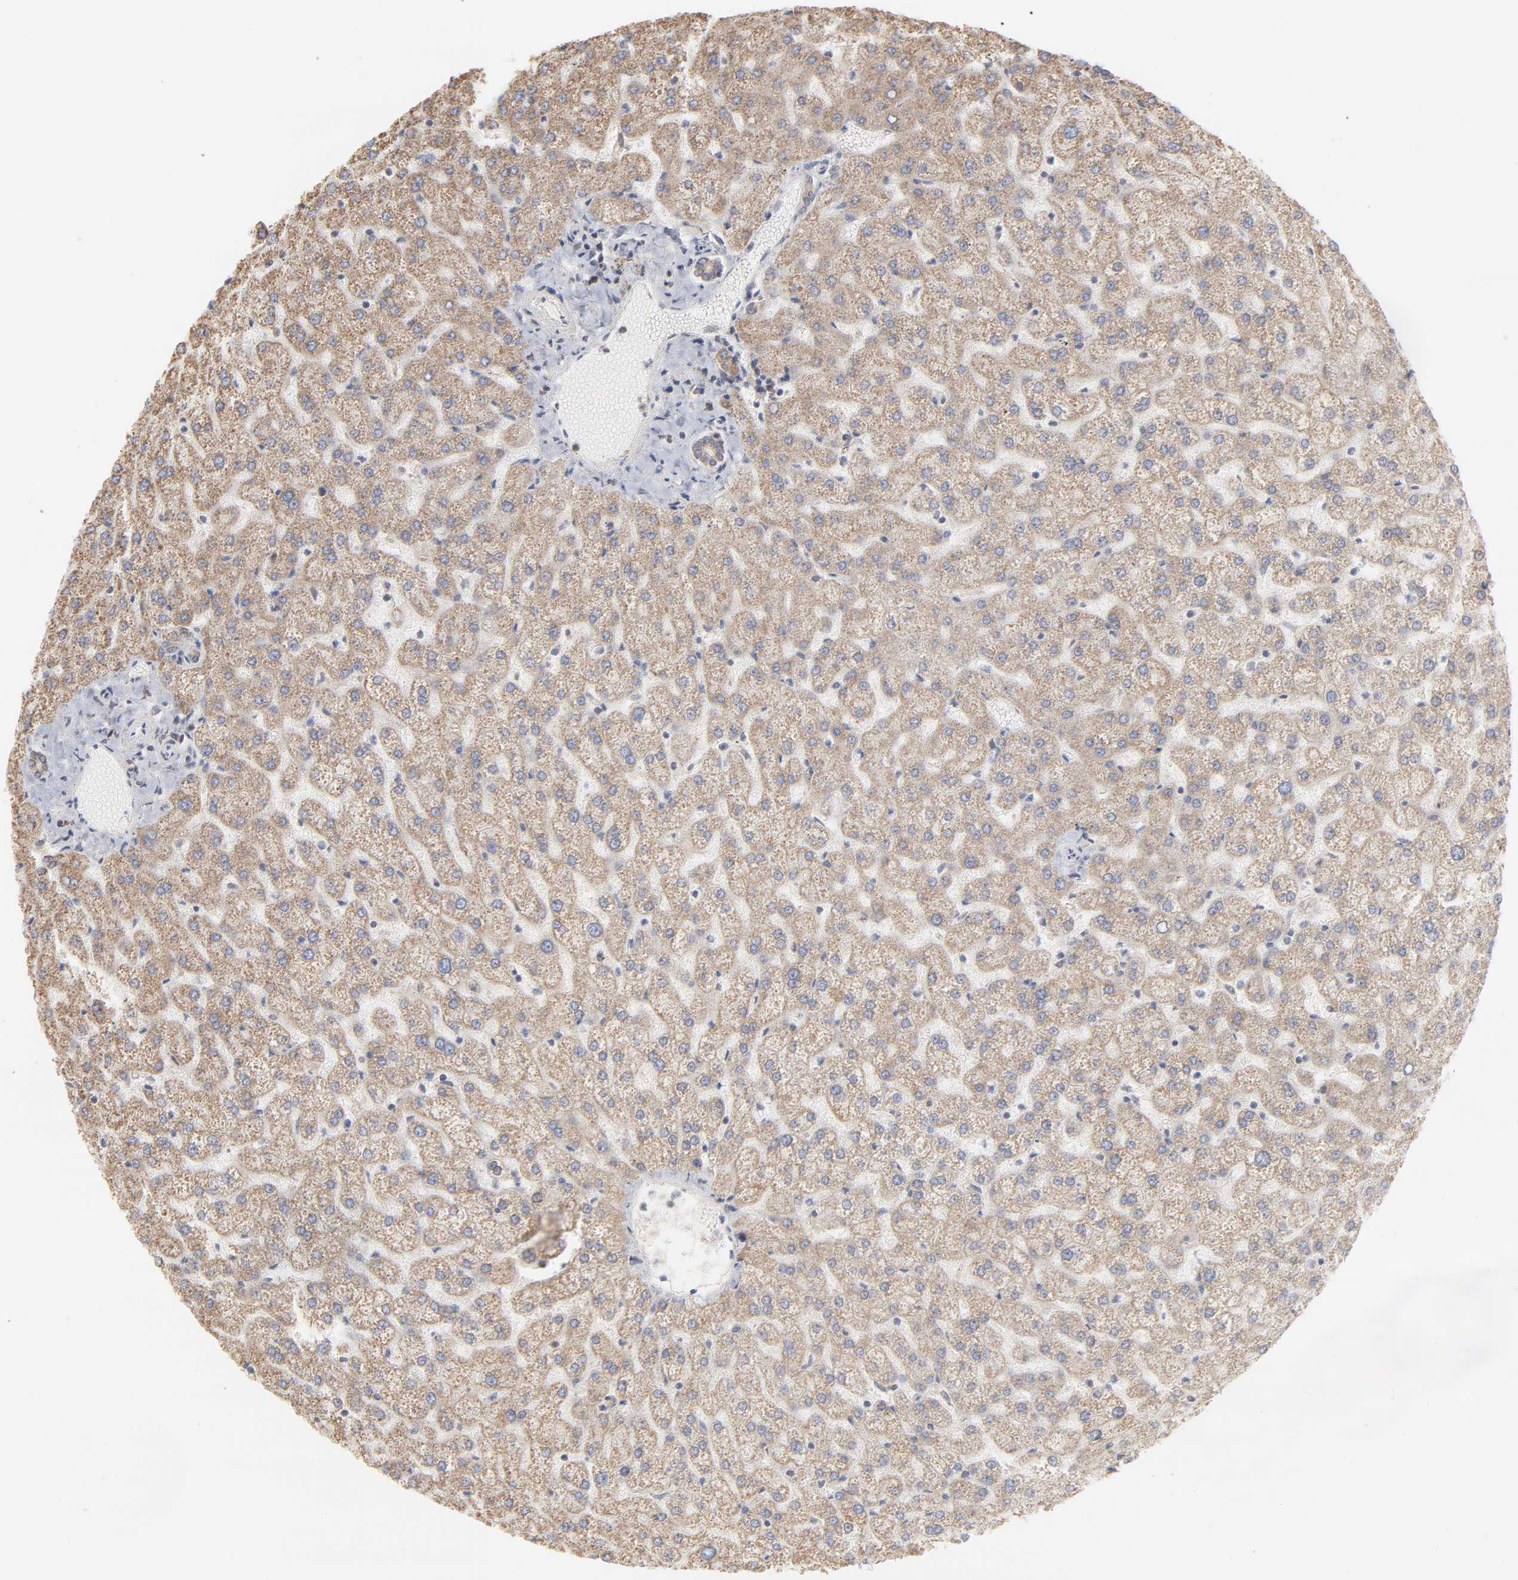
{"staining": {"intensity": "weak", "quantity": ">75%", "location": "cytoplasmic/membranous"}, "tissue": "liver", "cell_type": "Cholangiocytes", "image_type": "normal", "snomed": [{"axis": "morphology", "description": "Normal tissue, NOS"}, {"axis": "topography", "description": "Liver"}], "caption": "An IHC histopathology image of unremarkable tissue is shown. Protein staining in brown shows weak cytoplasmic/membranous positivity in liver within cholangiocytes. (Stains: DAB in brown, nuclei in blue, Microscopy: brightfield microscopy at high magnification).", "gene": "PPFIBP2", "patient": {"sex": "female", "age": 32}}